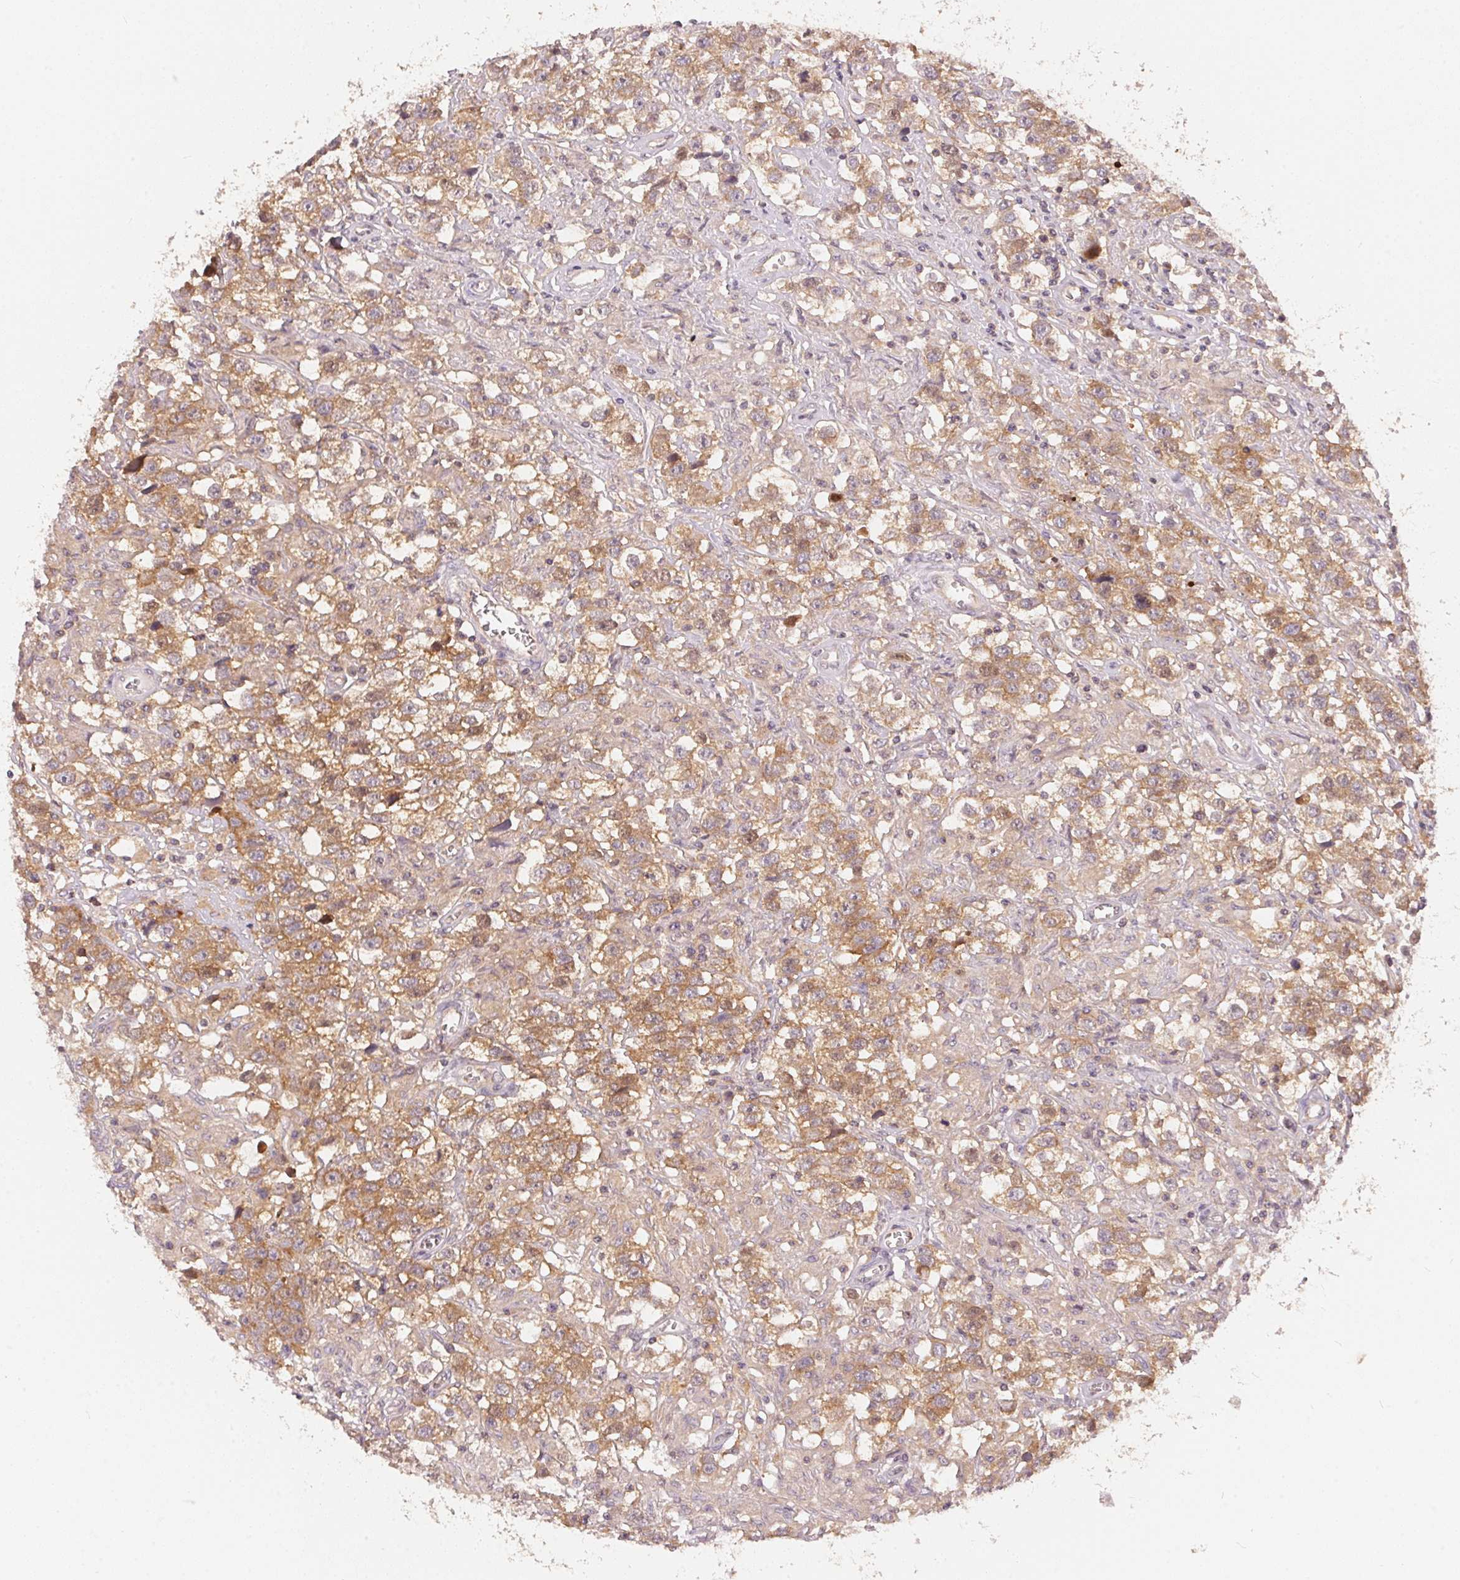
{"staining": {"intensity": "moderate", "quantity": ">75%", "location": "cytoplasmic/membranous"}, "tissue": "testis cancer", "cell_type": "Tumor cells", "image_type": "cancer", "snomed": [{"axis": "morphology", "description": "Seminoma, NOS"}, {"axis": "topography", "description": "Testis"}], "caption": "Protein expression analysis of human testis cancer (seminoma) reveals moderate cytoplasmic/membranous expression in about >75% of tumor cells.", "gene": "BLMH", "patient": {"sex": "male", "age": 43}}